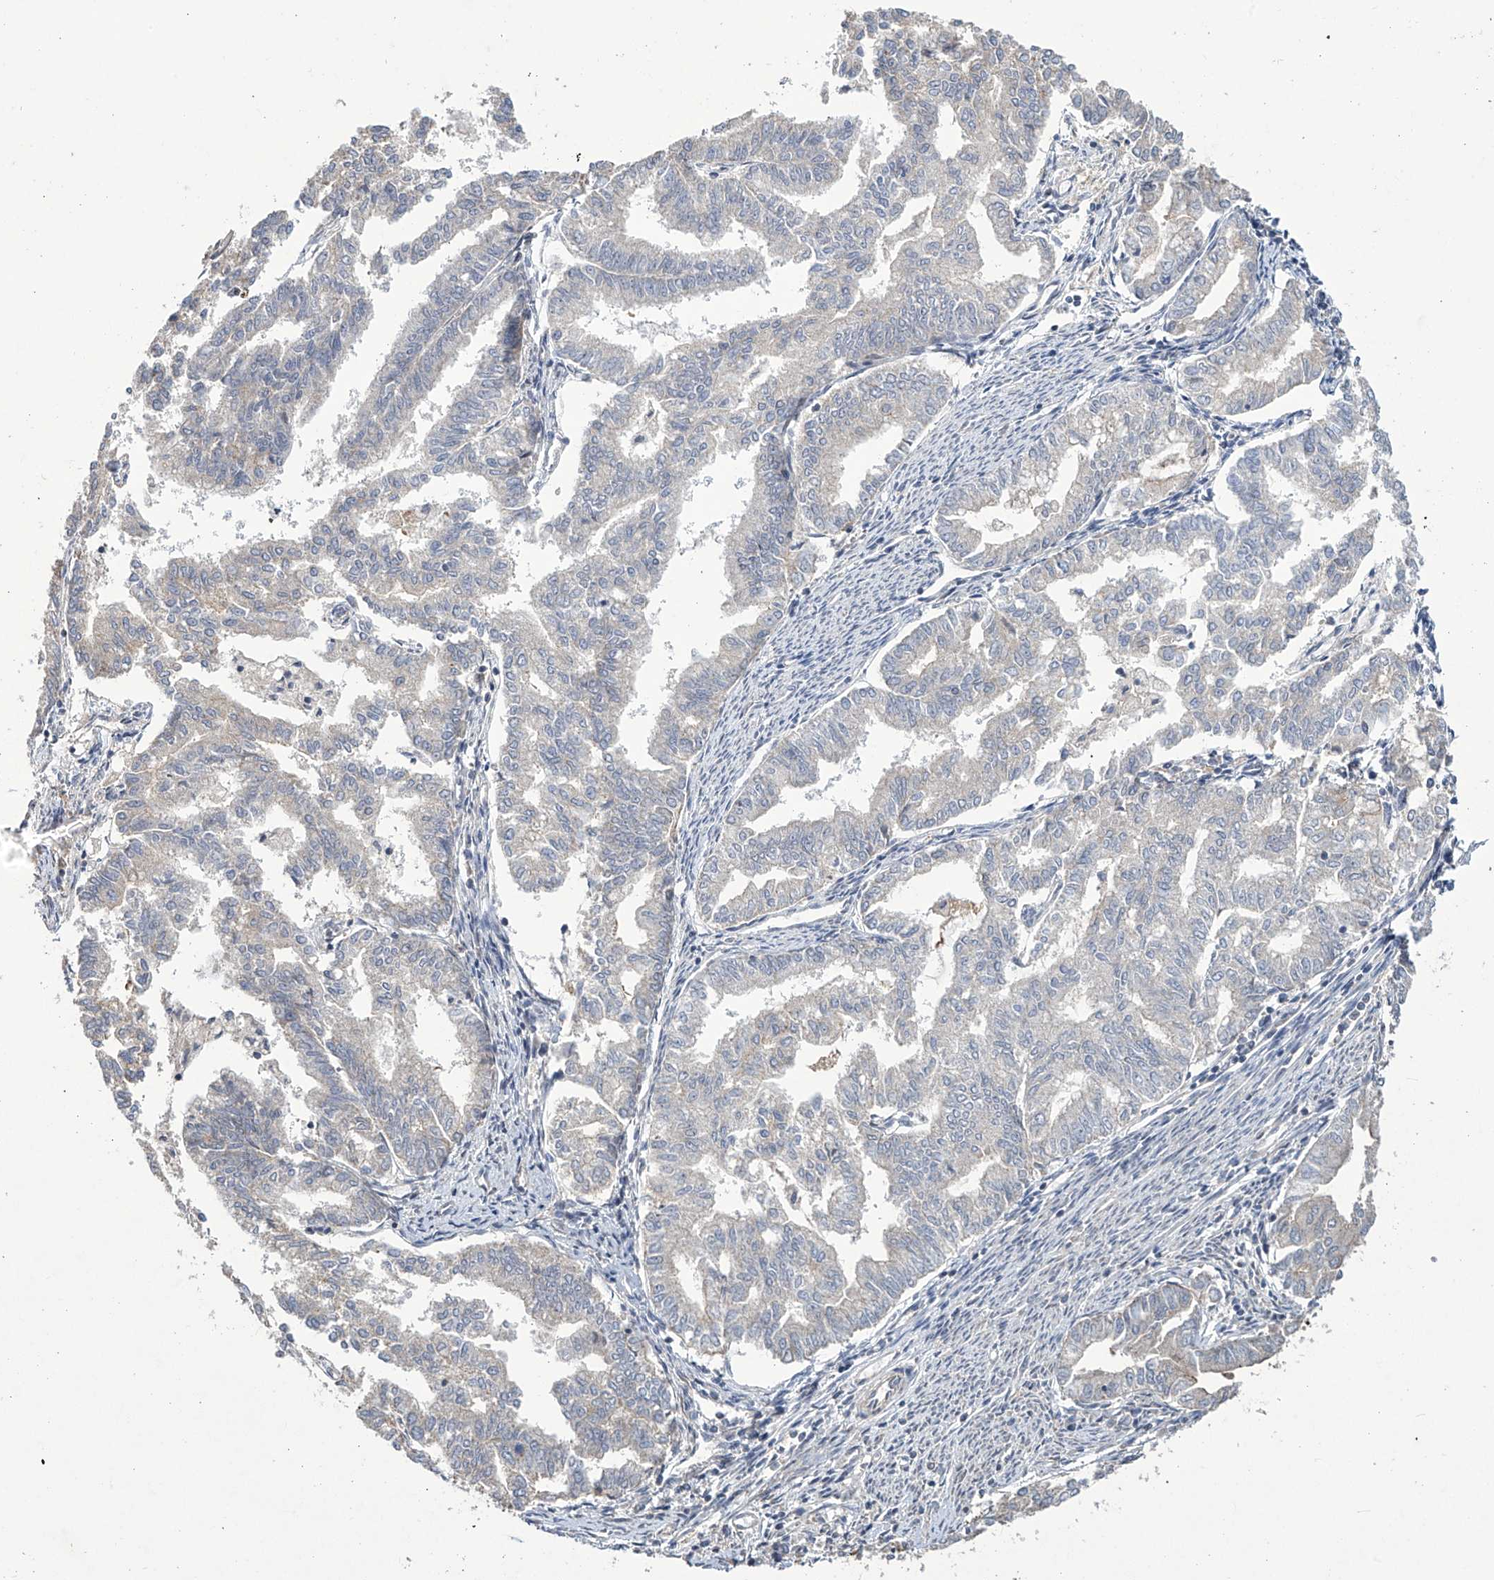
{"staining": {"intensity": "negative", "quantity": "none", "location": "none"}, "tissue": "endometrial cancer", "cell_type": "Tumor cells", "image_type": "cancer", "snomed": [{"axis": "morphology", "description": "Adenocarcinoma, NOS"}, {"axis": "topography", "description": "Endometrium"}], "caption": "Immunohistochemistry of endometrial adenocarcinoma reveals no expression in tumor cells.", "gene": "TRIM60", "patient": {"sex": "female", "age": 79}}